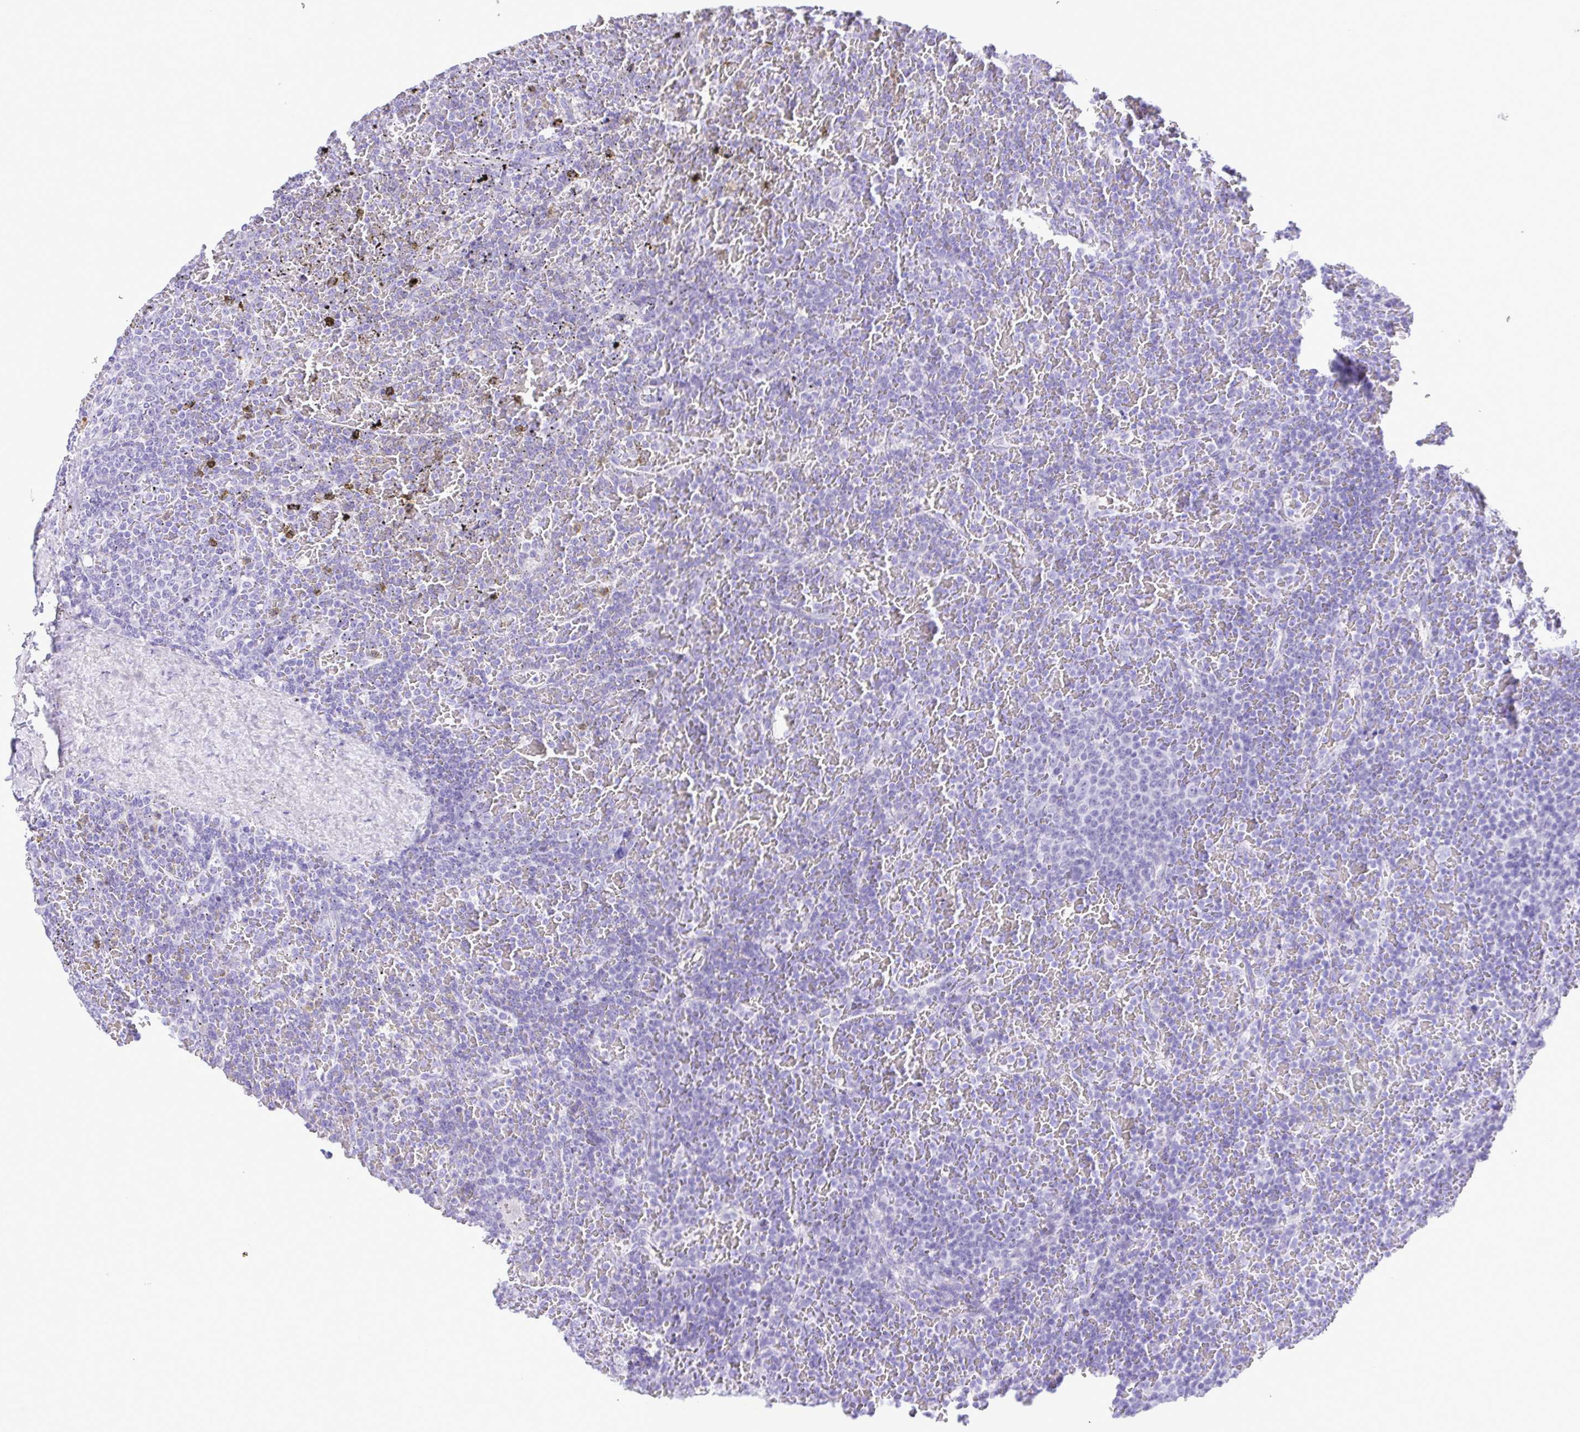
{"staining": {"intensity": "negative", "quantity": "none", "location": "none"}, "tissue": "lymphoma", "cell_type": "Tumor cells", "image_type": "cancer", "snomed": [{"axis": "morphology", "description": "Malignant lymphoma, non-Hodgkin's type, Low grade"}, {"axis": "topography", "description": "Spleen"}], "caption": "DAB (3,3'-diaminobenzidine) immunohistochemical staining of low-grade malignant lymphoma, non-Hodgkin's type demonstrates no significant positivity in tumor cells.", "gene": "CASP14", "patient": {"sex": "female", "age": 77}}